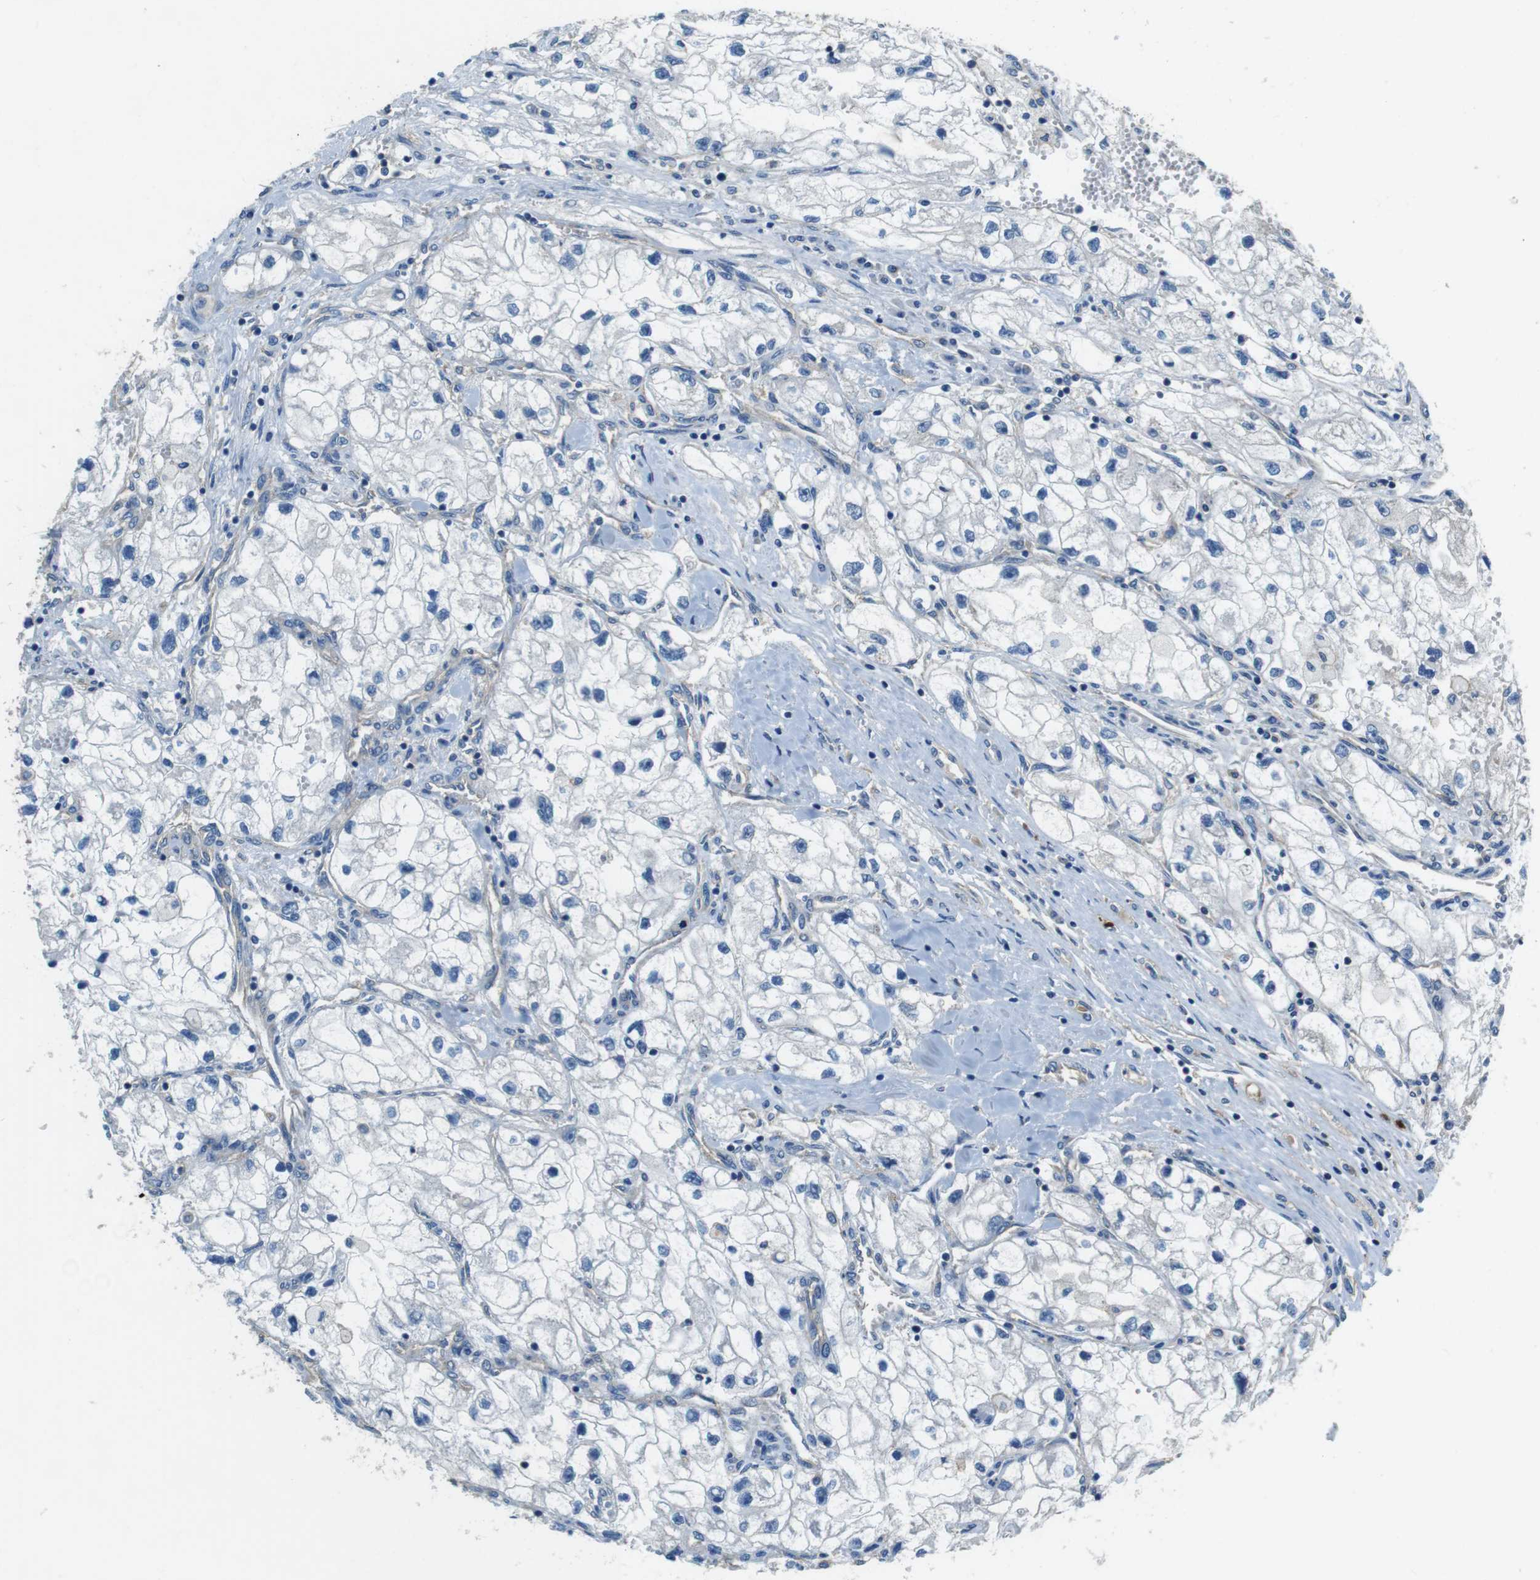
{"staining": {"intensity": "negative", "quantity": "none", "location": "none"}, "tissue": "renal cancer", "cell_type": "Tumor cells", "image_type": "cancer", "snomed": [{"axis": "morphology", "description": "Adenocarcinoma, NOS"}, {"axis": "topography", "description": "Kidney"}], "caption": "Immunohistochemistry of human renal cancer shows no staining in tumor cells.", "gene": "DENND4C", "patient": {"sex": "female", "age": 70}}